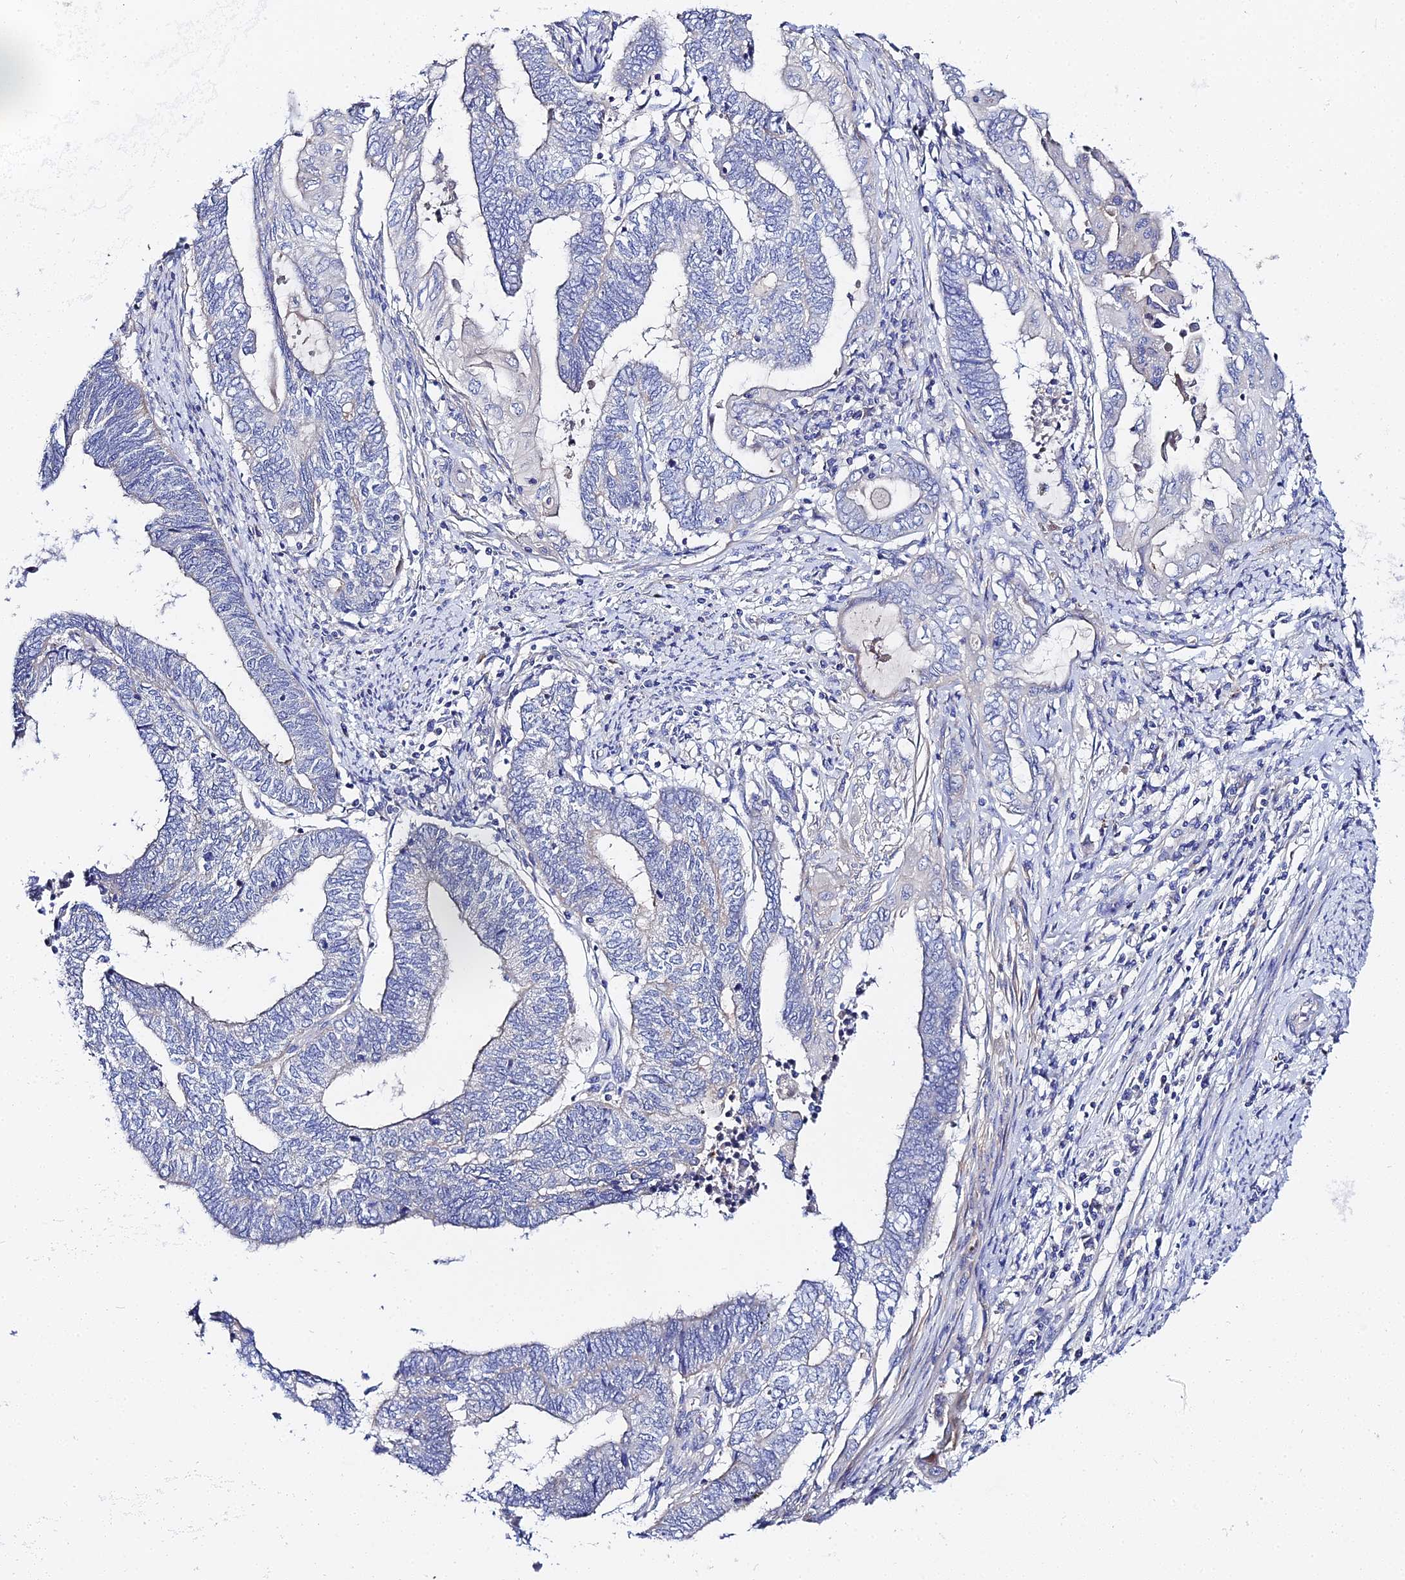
{"staining": {"intensity": "negative", "quantity": "none", "location": "none"}, "tissue": "endometrial cancer", "cell_type": "Tumor cells", "image_type": "cancer", "snomed": [{"axis": "morphology", "description": "Adenocarcinoma, NOS"}, {"axis": "topography", "description": "Uterus"}, {"axis": "topography", "description": "Endometrium"}], "caption": "Immunohistochemistry (IHC) of human adenocarcinoma (endometrial) shows no expression in tumor cells.", "gene": "APOBEC3H", "patient": {"sex": "female", "age": 70}}